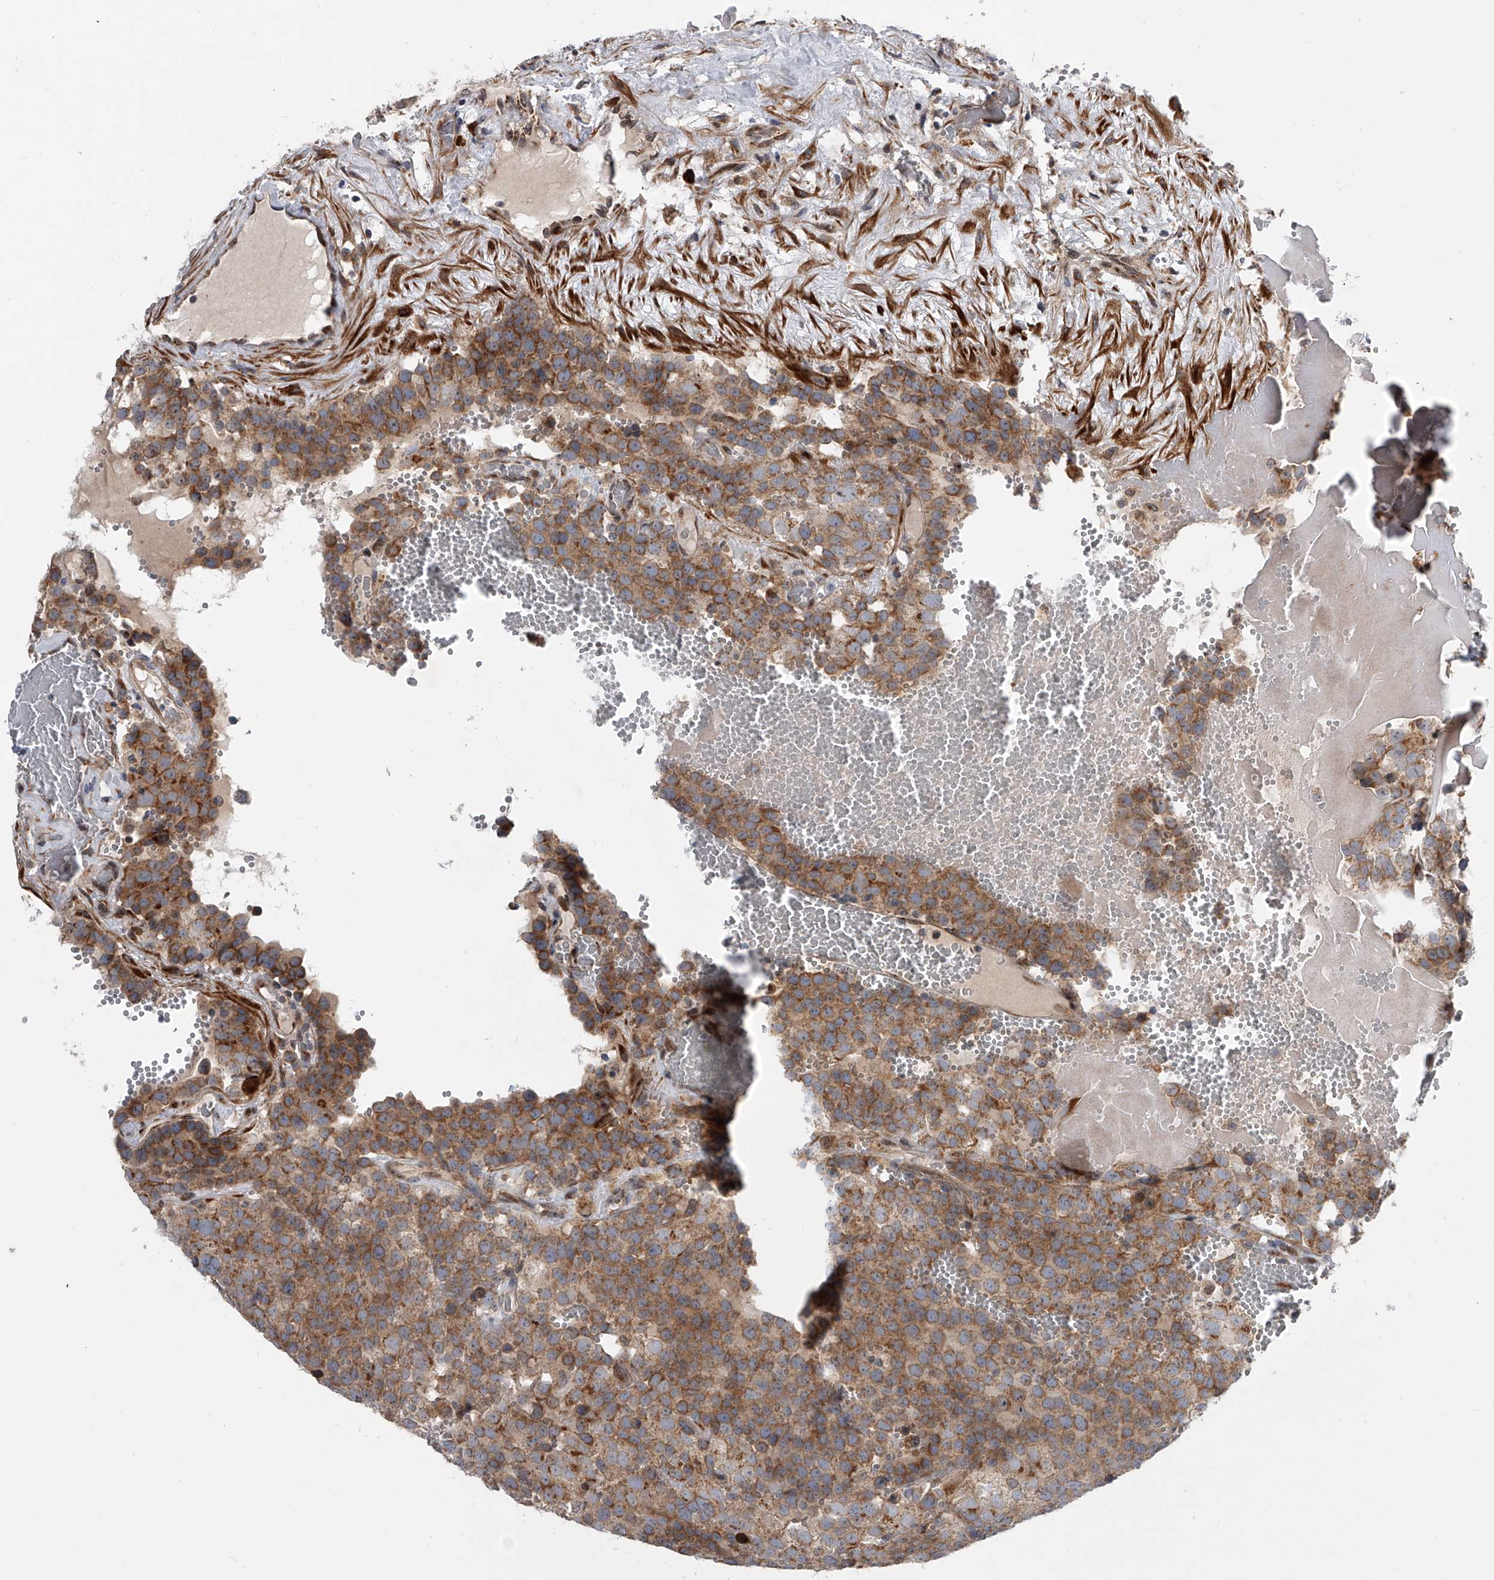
{"staining": {"intensity": "moderate", "quantity": ">75%", "location": "cytoplasmic/membranous"}, "tissue": "testis cancer", "cell_type": "Tumor cells", "image_type": "cancer", "snomed": [{"axis": "morphology", "description": "Seminoma, NOS"}, {"axis": "topography", "description": "Testis"}], "caption": "This is a micrograph of immunohistochemistry staining of testis cancer (seminoma), which shows moderate expression in the cytoplasmic/membranous of tumor cells.", "gene": "DLGAP2", "patient": {"sex": "male", "age": 71}}